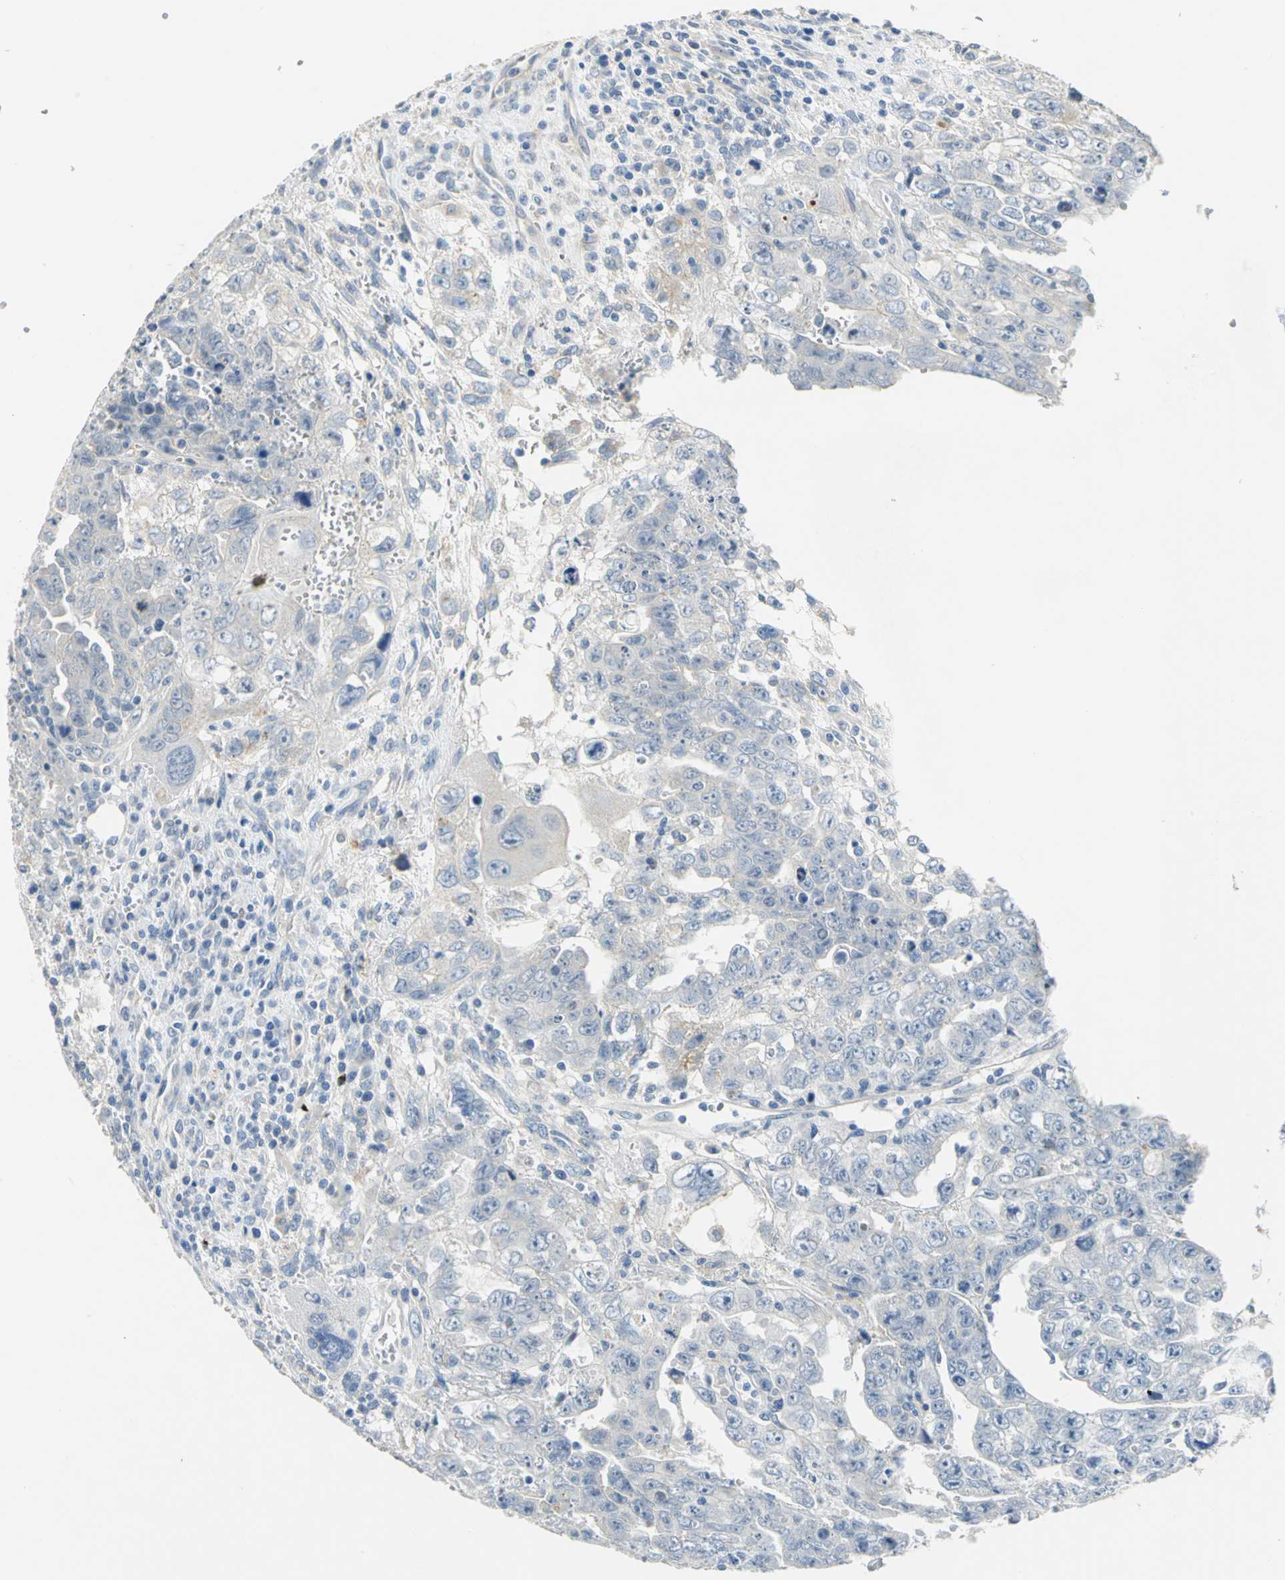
{"staining": {"intensity": "negative", "quantity": "none", "location": "none"}, "tissue": "testis cancer", "cell_type": "Tumor cells", "image_type": "cancer", "snomed": [{"axis": "morphology", "description": "Carcinoma, Embryonal, NOS"}, {"axis": "topography", "description": "Testis"}], "caption": "Micrograph shows no significant protein positivity in tumor cells of testis cancer.", "gene": "IL17RB", "patient": {"sex": "male", "age": 28}}